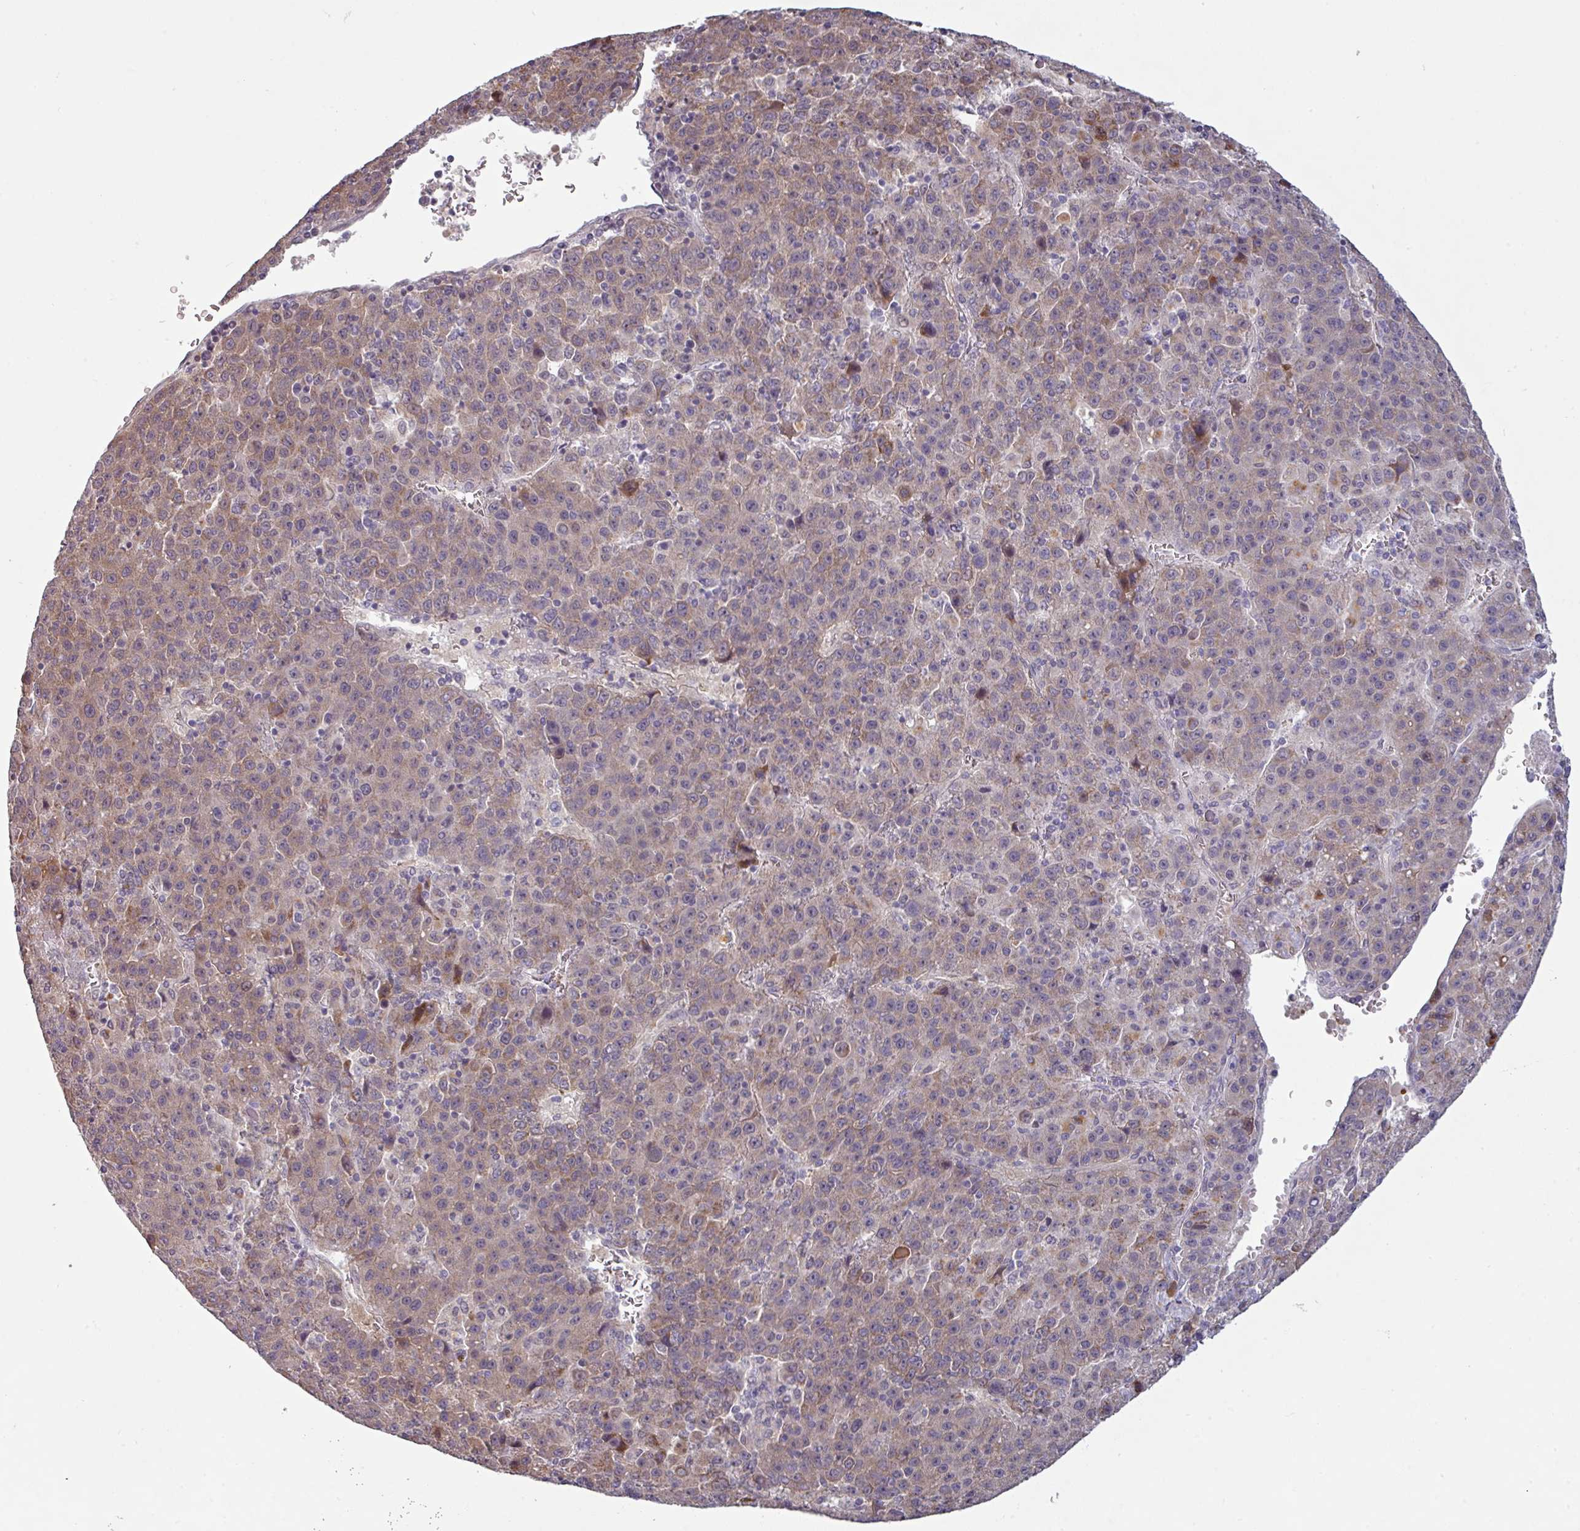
{"staining": {"intensity": "moderate", "quantity": ">75%", "location": "cytoplasmic/membranous"}, "tissue": "liver cancer", "cell_type": "Tumor cells", "image_type": "cancer", "snomed": [{"axis": "morphology", "description": "Carcinoma, Hepatocellular, NOS"}, {"axis": "topography", "description": "Liver"}], "caption": "This histopathology image displays IHC staining of liver hepatocellular carcinoma, with medium moderate cytoplasmic/membranous staining in approximately >75% of tumor cells.", "gene": "C2orf16", "patient": {"sex": "female", "age": 53}}